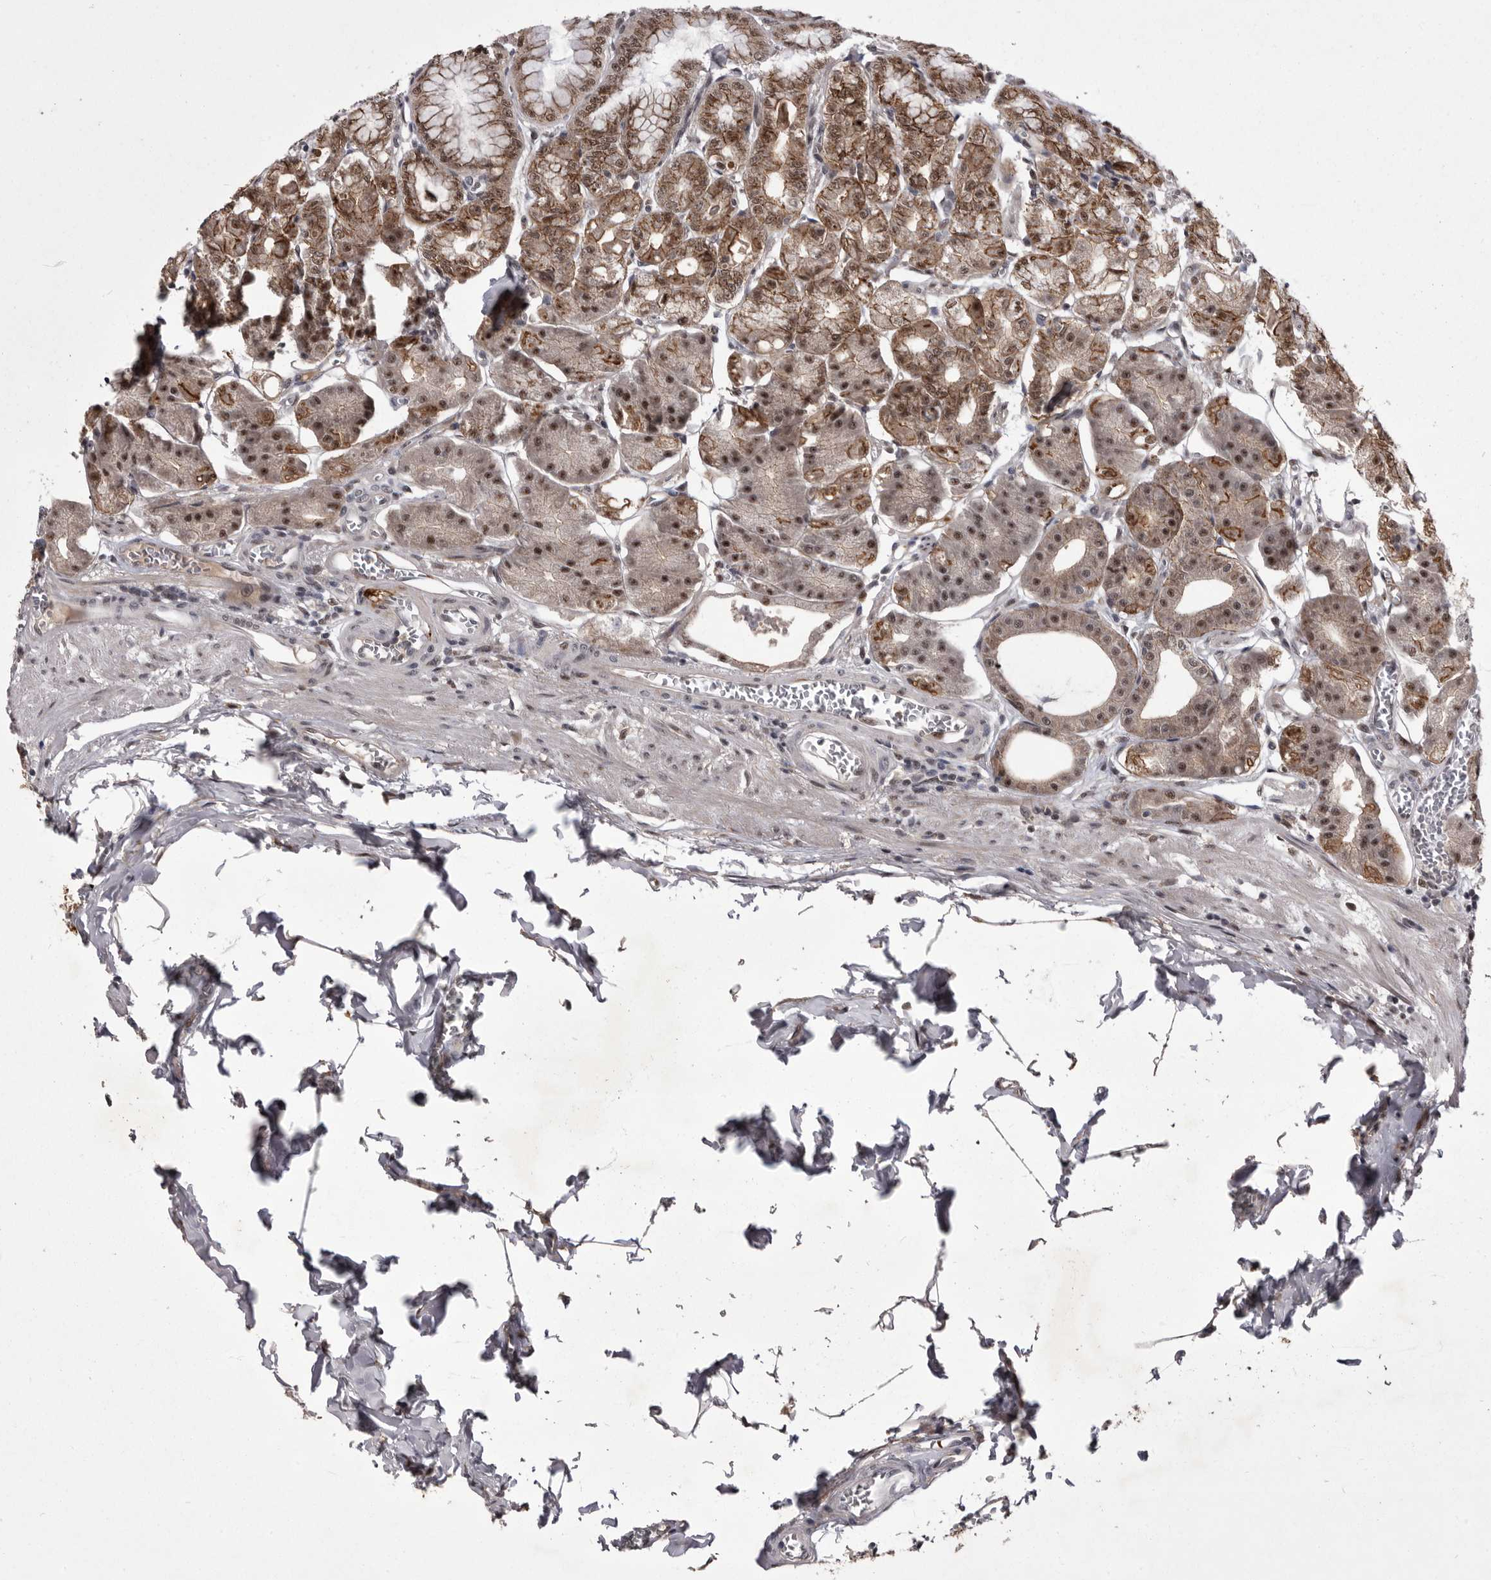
{"staining": {"intensity": "moderate", "quantity": ">75%", "location": "cytoplasmic/membranous,nuclear"}, "tissue": "stomach", "cell_type": "Glandular cells", "image_type": "normal", "snomed": [{"axis": "morphology", "description": "Normal tissue, NOS"}, {"axis": "topography", "description": "Stomach, lower"}], "caption": "Immunohistochemistry (IHC) staining of normal stomach, which exhibits medium levels of moderate cytoplasmic/membranous,nuclear staining in about >75% of glandular cells indicating moderate cytoplasmic/membranous,nuclear protein expression. The staining was performed using DAB (brown) for protein detection and nuclei were counterstained in hematoxylin (blue).", "gene": "PRPF3", "patient": {"sex": "male", "age": 71}}